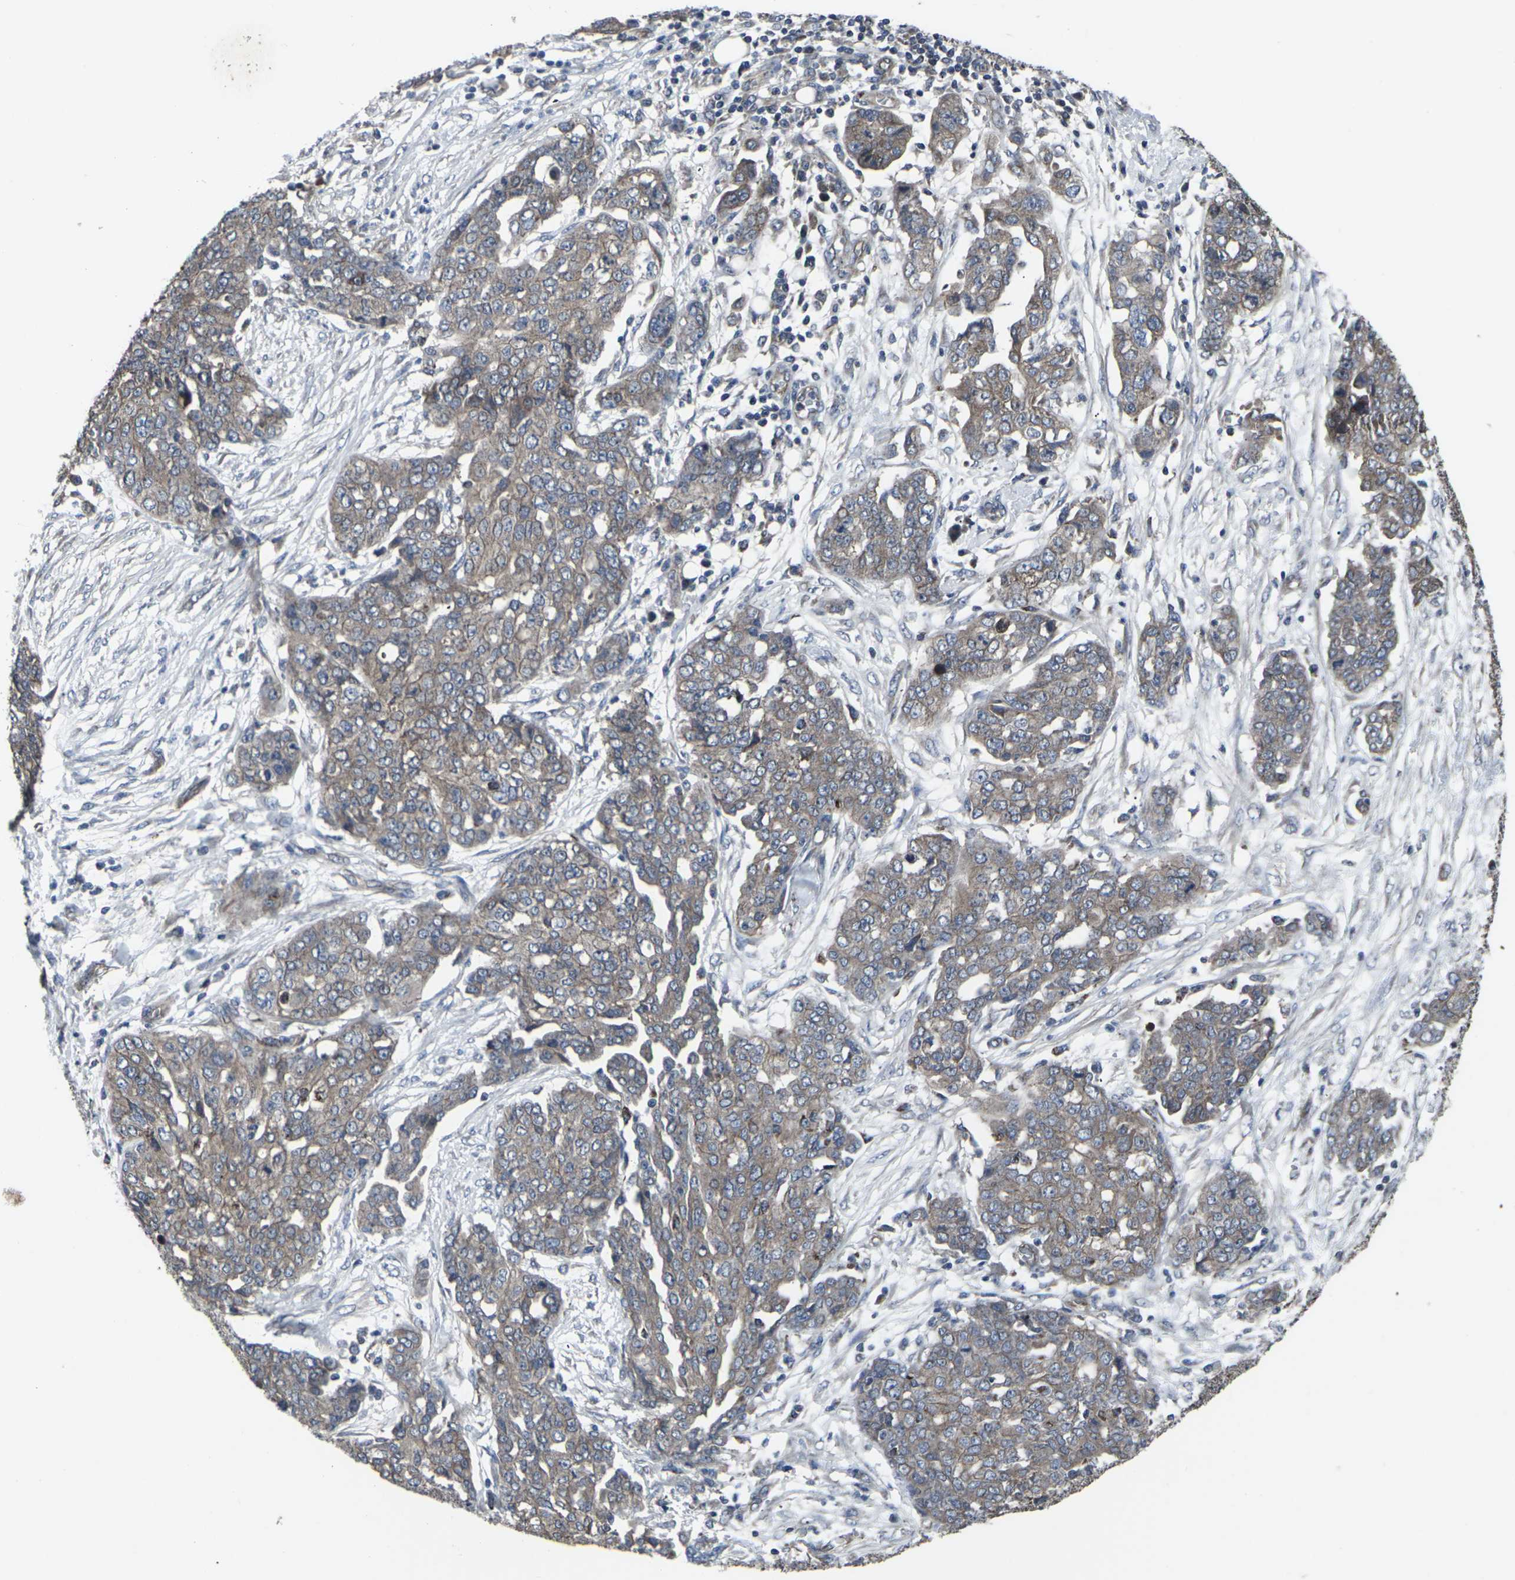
{"staining": {"intensity": "weak", "quantity": ">75%", "location": "cytoplasmic/membranous"}, "tissue": "ovarian cancer", "cell_type": "Tumor cells", "image_type": "cancer", "snomed": [{"axis": "morphology", "description": "Cystadenocarcinoma, serous, NOS"}, {"axis": "topography", "description": "Soft tissue"}, {"axis": "topography", "description": "Ovary"}], "caption": "A brown stain shows weak cytoplasmic/membranous staining of a protein in serous cystadenocarcinoma (ovarian) tumor cells.", "gene": "MAPKAPK2", "patient": {"sex": "female", "age": 57}}